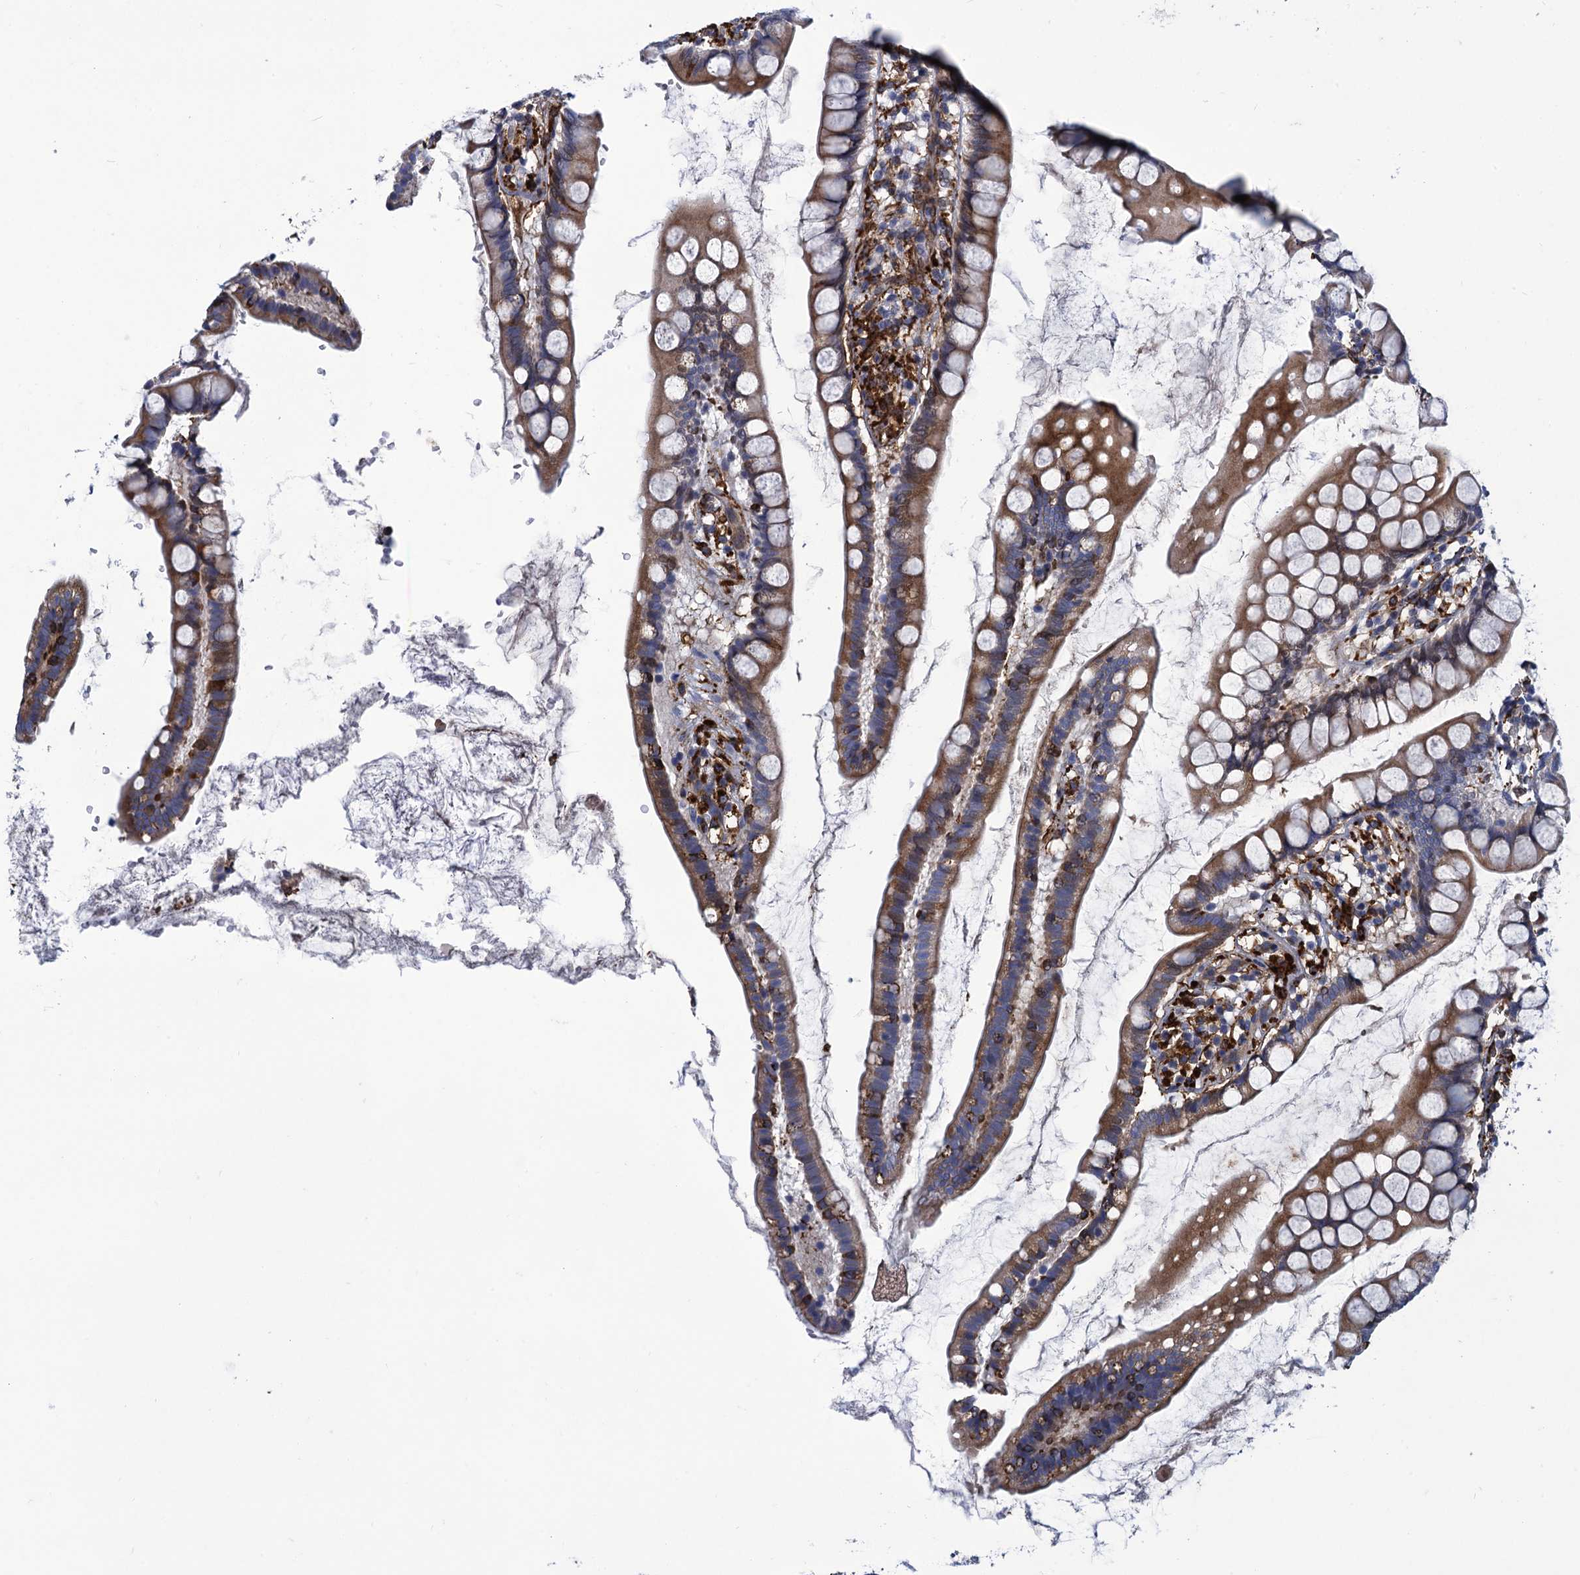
{"staining": {"intensity": "moderate", "quantity": ">75%", "location": "cytoplasmic/membranous"}, "tissue": "small intestine", "cell_type": "Glandular cells", "image_type": "normal", "snomed": [{"axis": "morphology", "description": "Normal tissue, NOS"}, {"axis": "topography", "description": "Small intestine"}], "caption": "Immunohistochemistry (IHC) image of benign small intestine: human small intestine stained using immunohistochemistry reveals medium levels of moderate protein expression localized specifically in the cytoplasmic/membranous of glandular cells, appearing as a cytoplasmic/membranous brown color.", "gene": "DNHD1", "patient": {"sex": "female", "age": 84}}